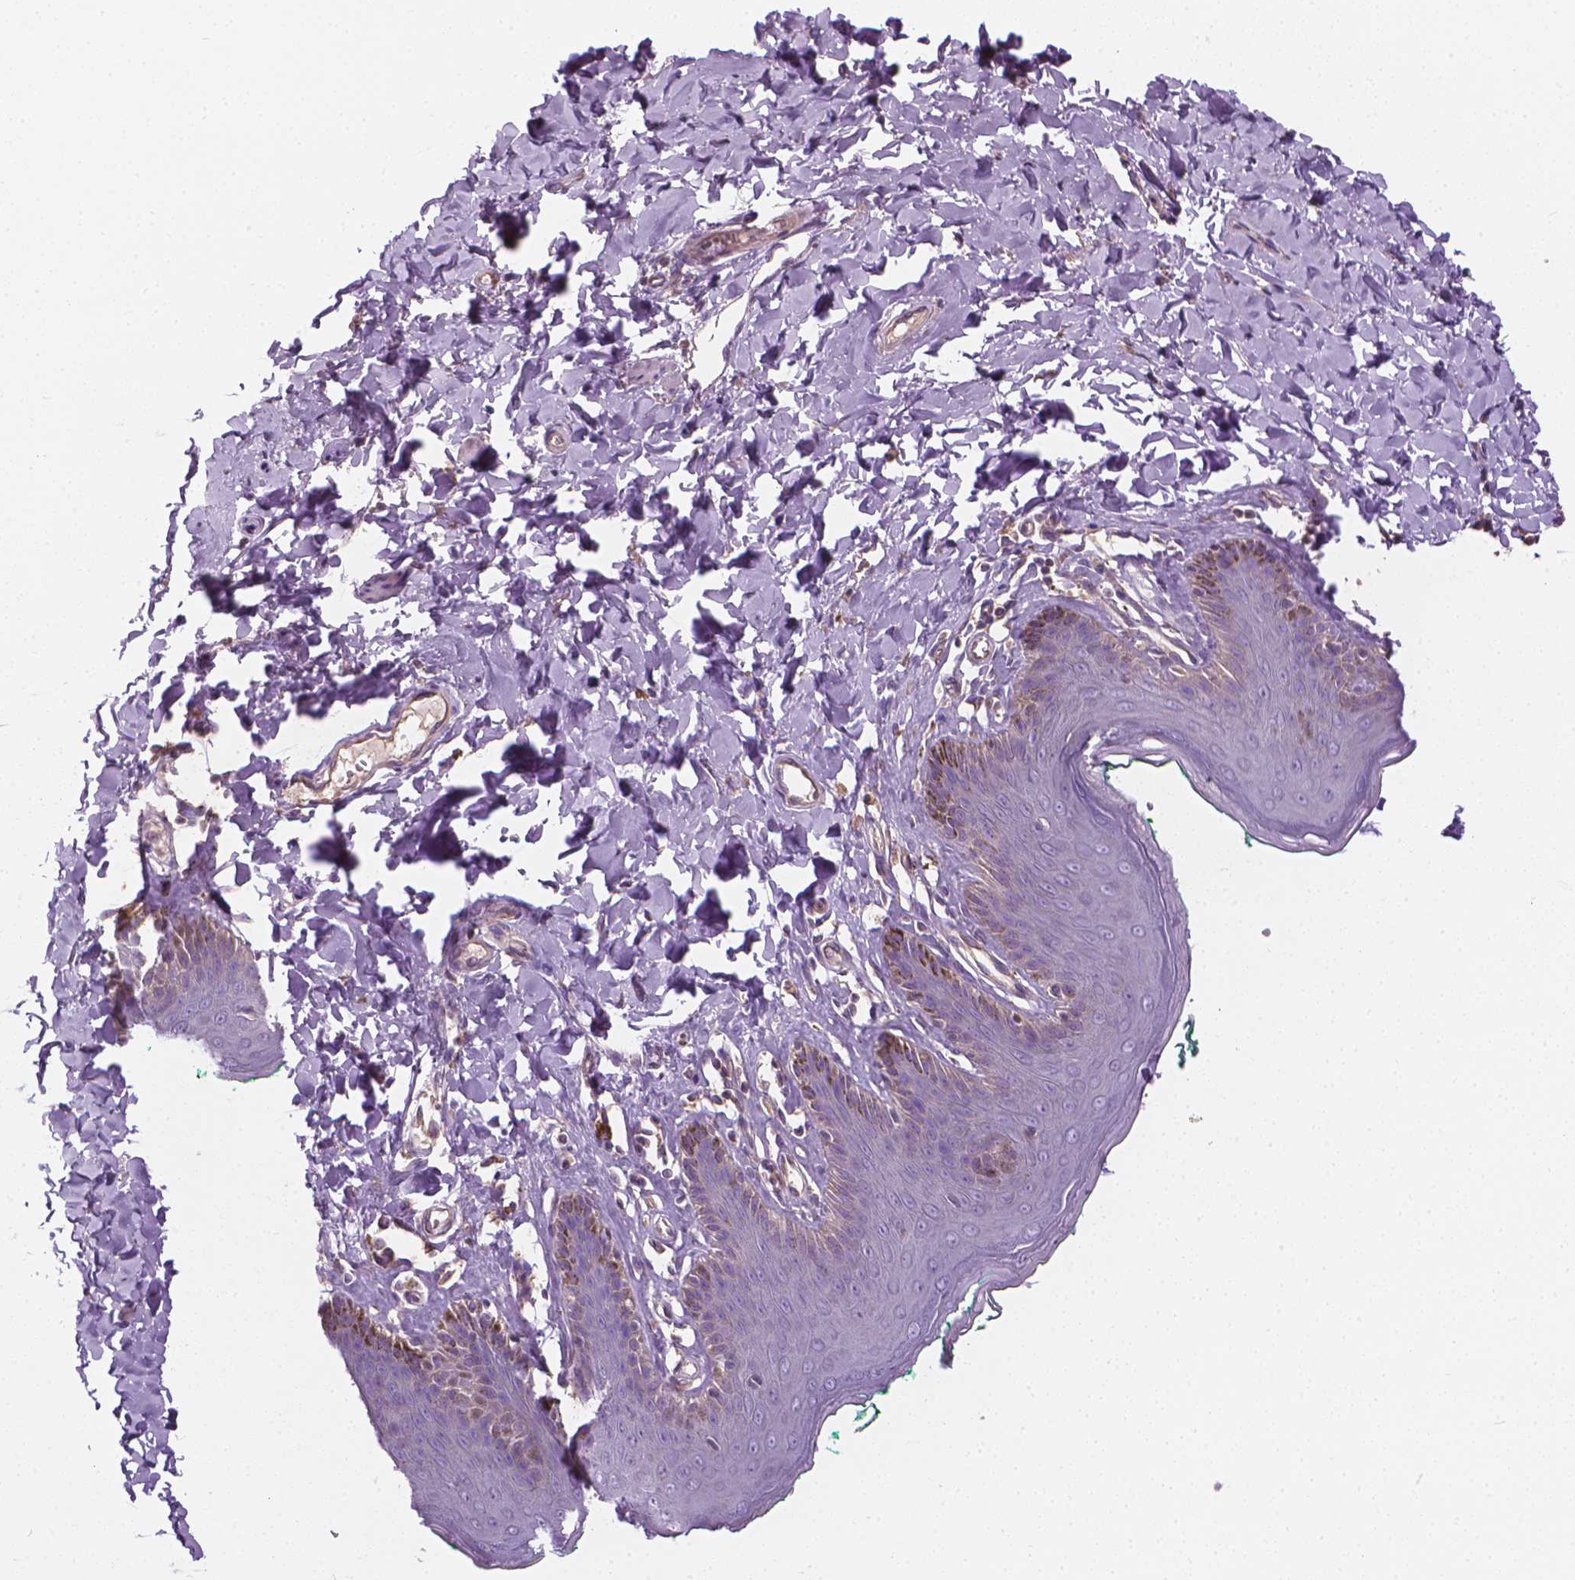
{"staining": {"intensity": "negative", "quantity": "none", "location": "none"}, "tissue": "skin", "cell_type": "Epidermal cells", "image_type": "normal", "snomed": [{"axis": "morphology", "description": "Normal tissue, NOS"}, {"axis": "topography", "description": "Vulva"}, {"axis": "topography", "description": "Peripheral nerve tissue"}], "caption": "Immunohistochemistry (IHC) of unremarkable human skin reveals no positivity in epidermal cells.", "gene": "RIIAD1", "patient": {"sex": "female", "age": 66}}